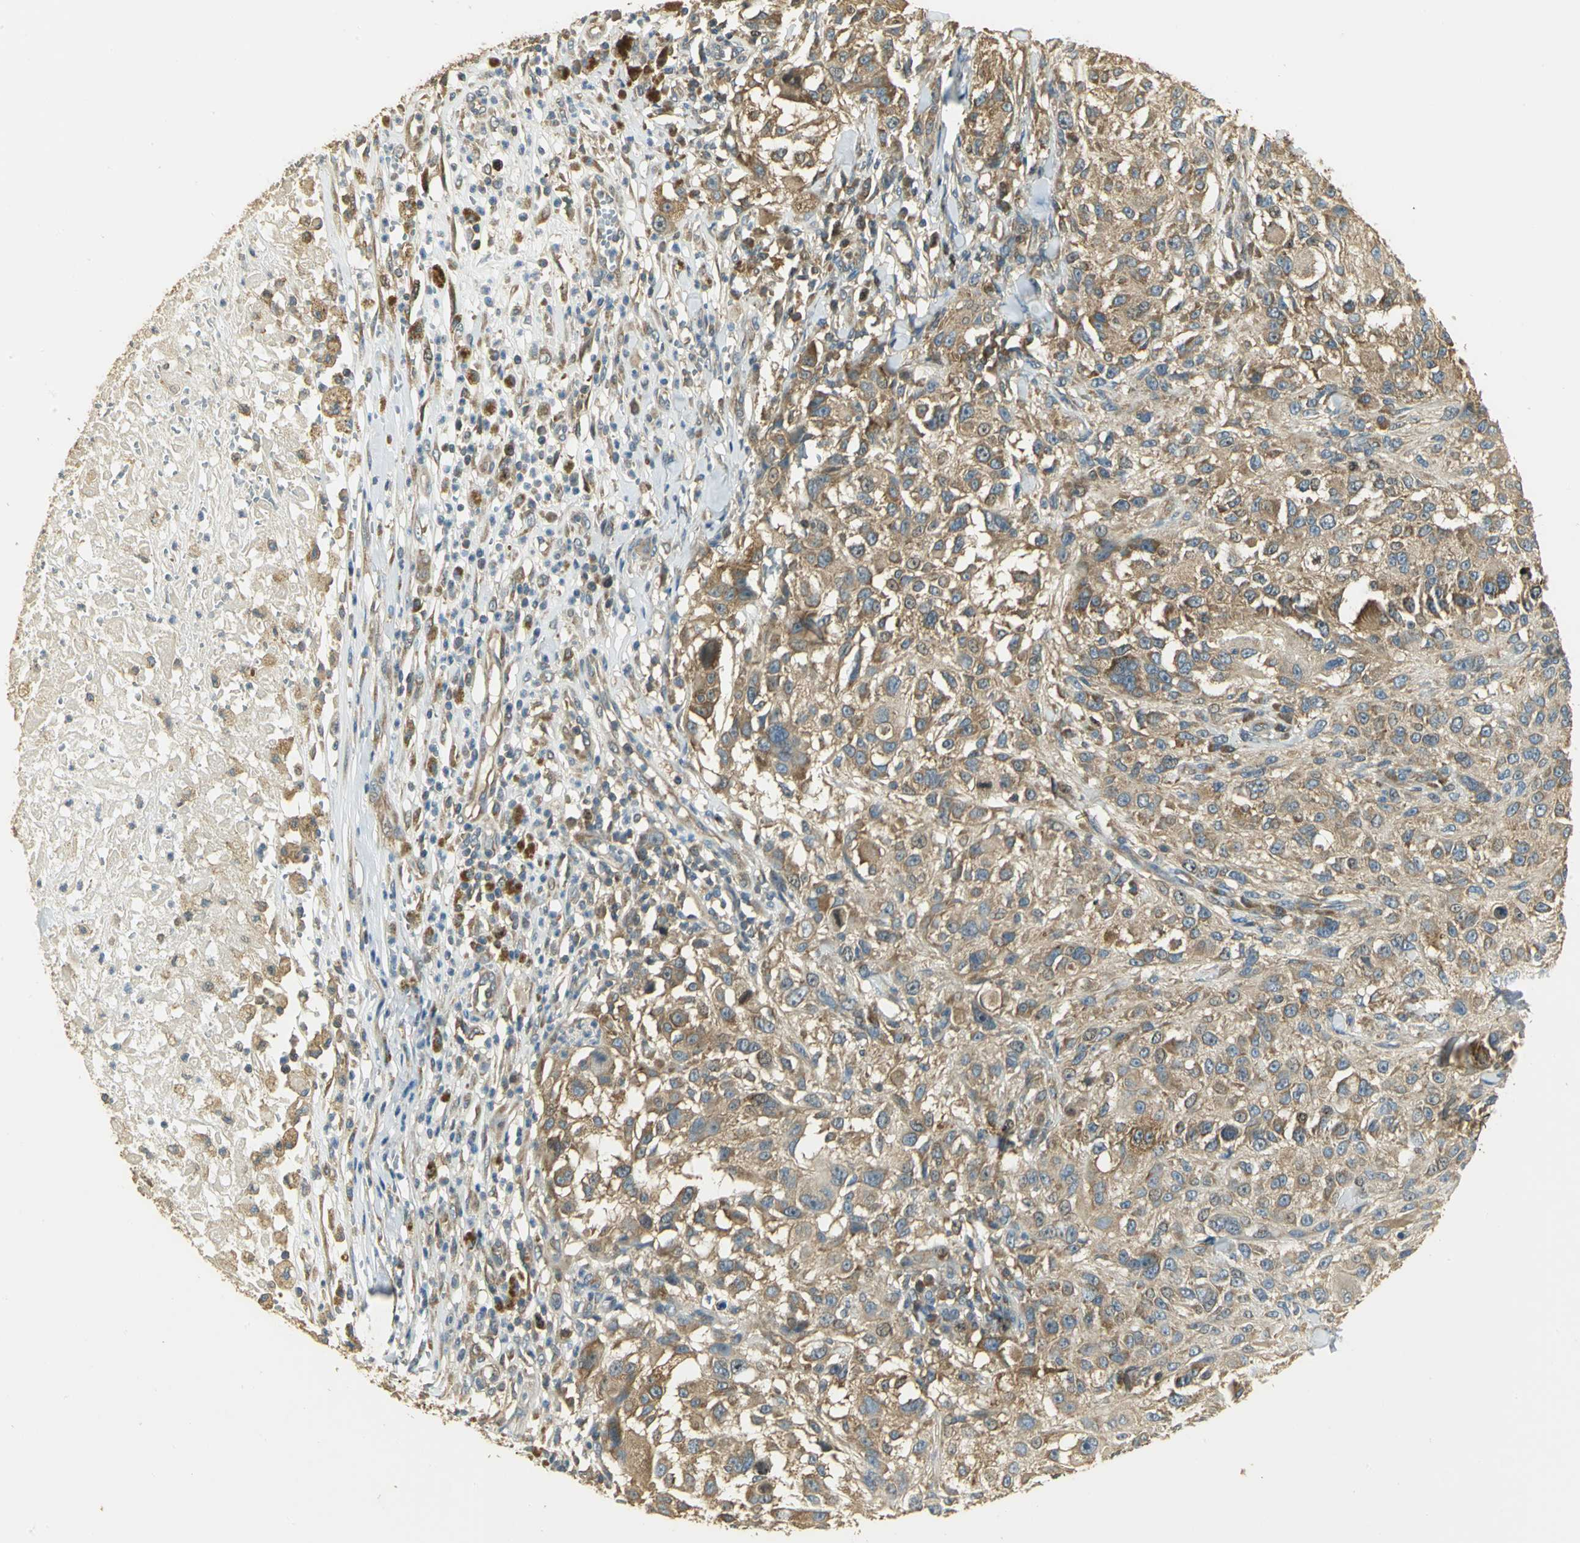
{"staining": {"intensity": "moderate", "quantity": ">75%", "location": "cytoplasmic/membranous"}, "tissue": "melanoma", "cell_type": "Tumor cells", "image_type": "cancer", "snomed": [{"axis": "morphology", "description": "Necrosis, NOS"}, {"axis": "morphology", "description": "Malignant melanoma, NOS"}, {"axis": "topography", "description": "Skin"}], "caption": "Immunohistochemical staining of melanoma displays medium levels of moderate cytoplasmic/membranous protein expression in about >75% of tumor cells.", "gene": "RARS1", "patient": {"sex": "female", "age": 87}}